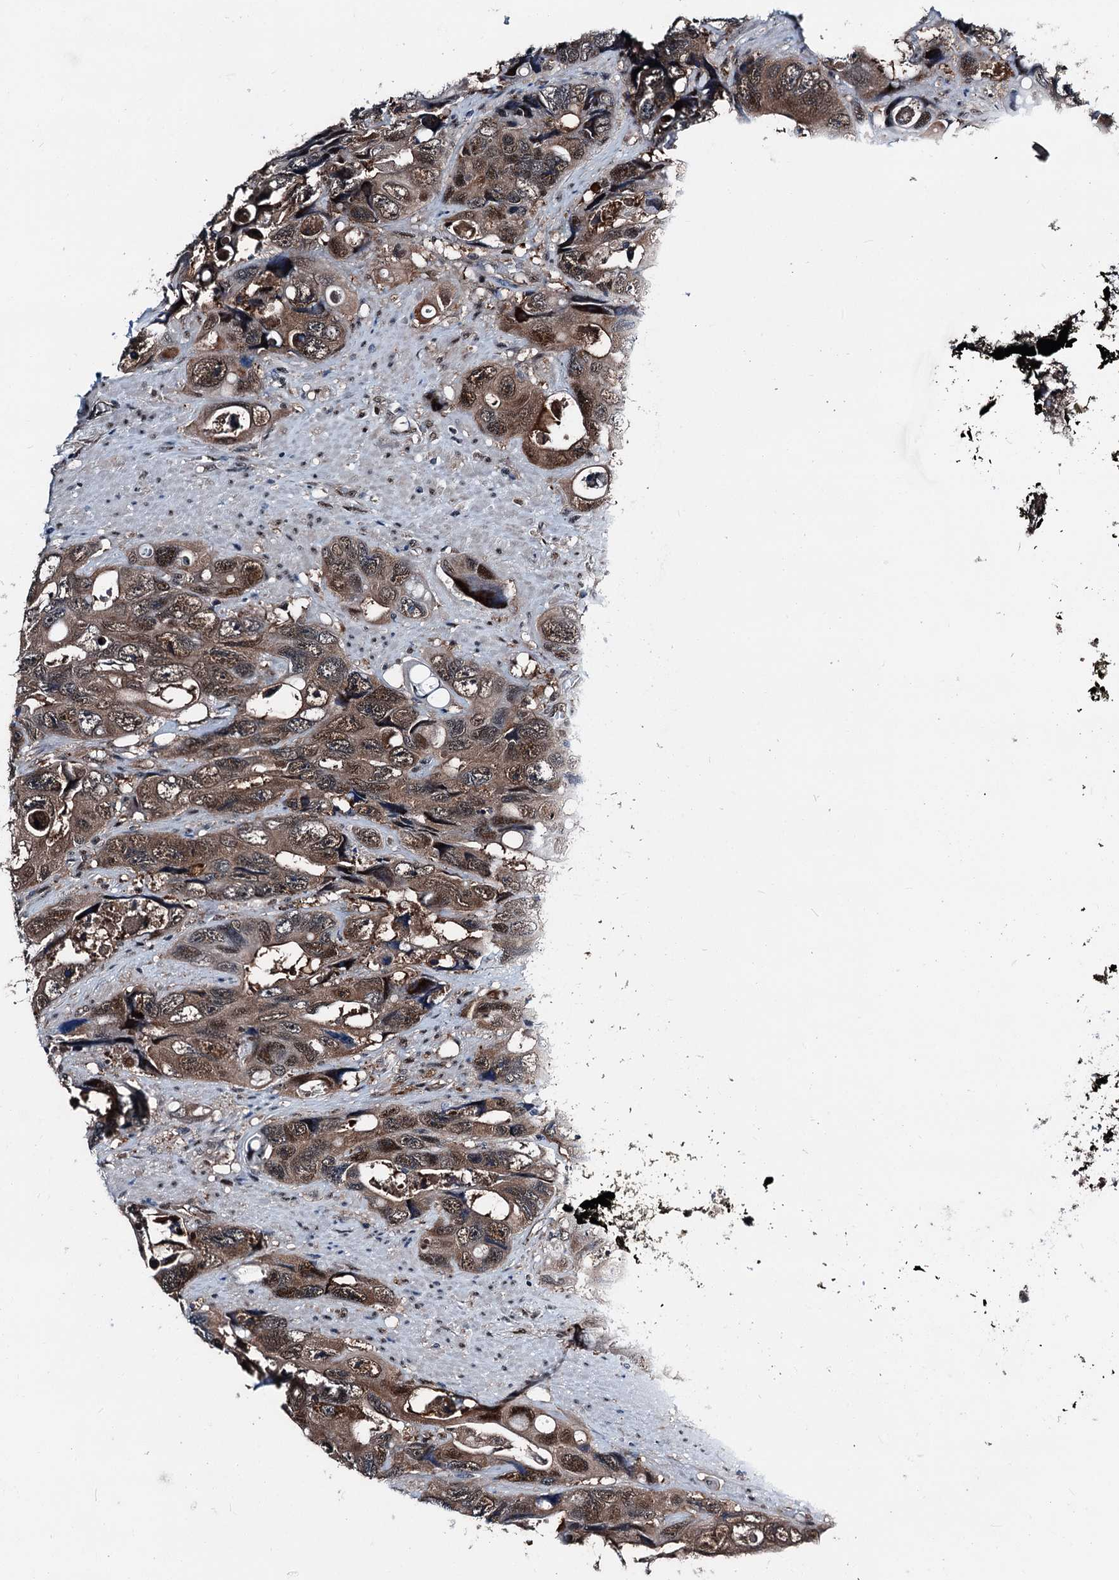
{"staining": {"intensity": "moderate", "quantity": ">75%", "location": "cytoplasmic/membranous,nuclear"}, "tissue": "colorectal cancer", "cell_type": "Tumor cells", "image_type": "cancer", "snomed": [{"axis": "morphology", "description": "Adenocarcinoma, NOS"}, {"axis": "topography", "description": "Rectum"}], "caption": "There is medium levels of moderate cytoplasmic/membranous and nuclear staining in tumor cells of colorectal cancer, as demonstrated by immunohistochemical staining (brown color).", "gene": "PSMD13", "patient": {"sex": "male", "age": 57}}